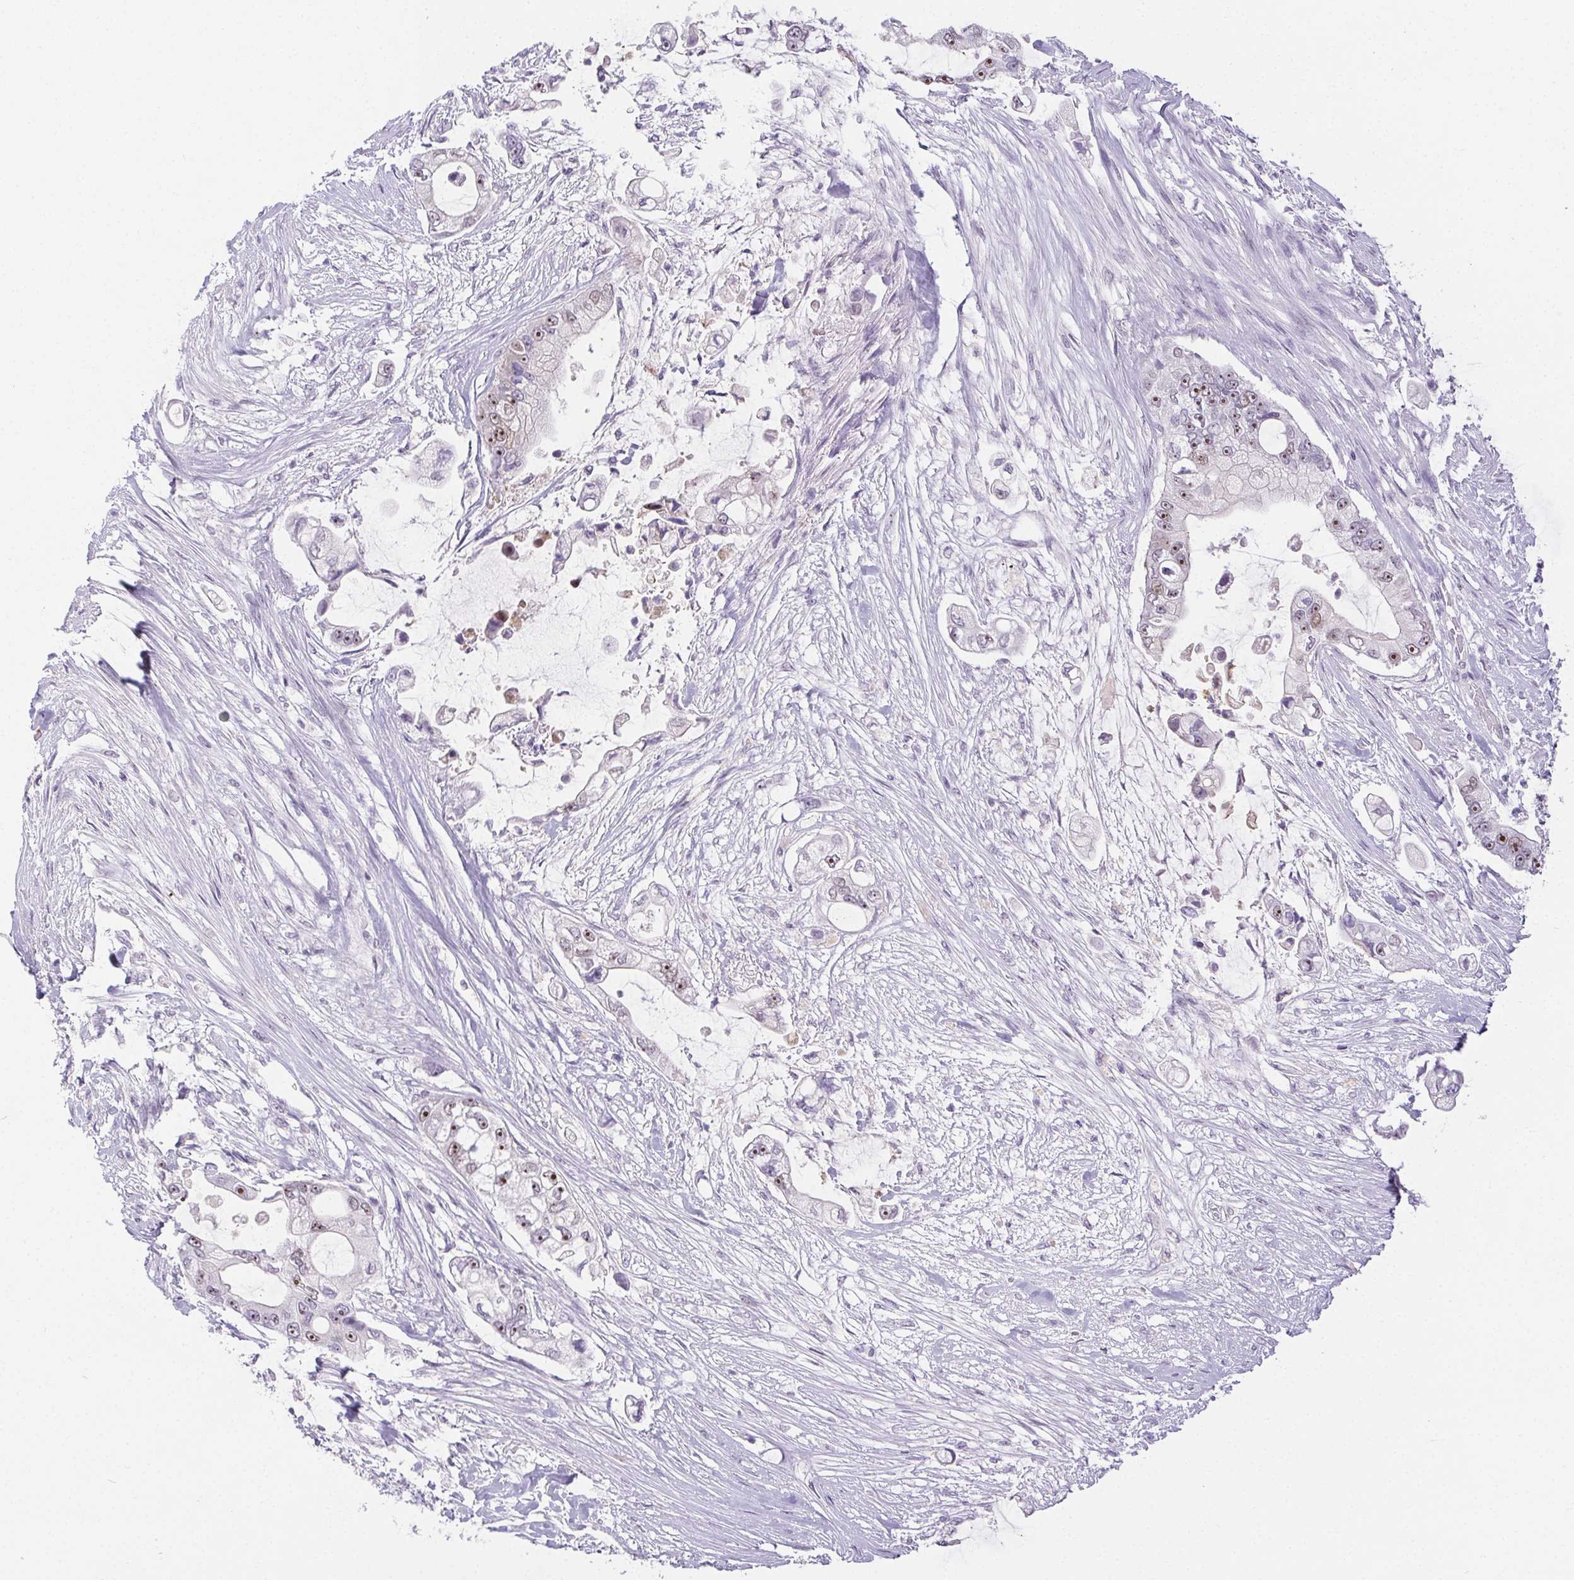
{"staining": {"intensity": "moderate", "quantity": "25%-75%", "location": "nuclear"}, "tissue": "pancreatic cancer", "cell_type": "Tumor cells", "image_type": "cancer", "snomed": [{"axis": "morphology", "description": "Adenocarcinoma, NOS"}, {"axis": "topography", "description": "Pancreas"}], "caption": "An image of pancreatic cancer (adenocarcinoma) stained for a protein reveals moderate nuclear brown staining in tumor cells.", "gene": "ST8SIA3", "patient": {"sex": "female", "age": 69}}